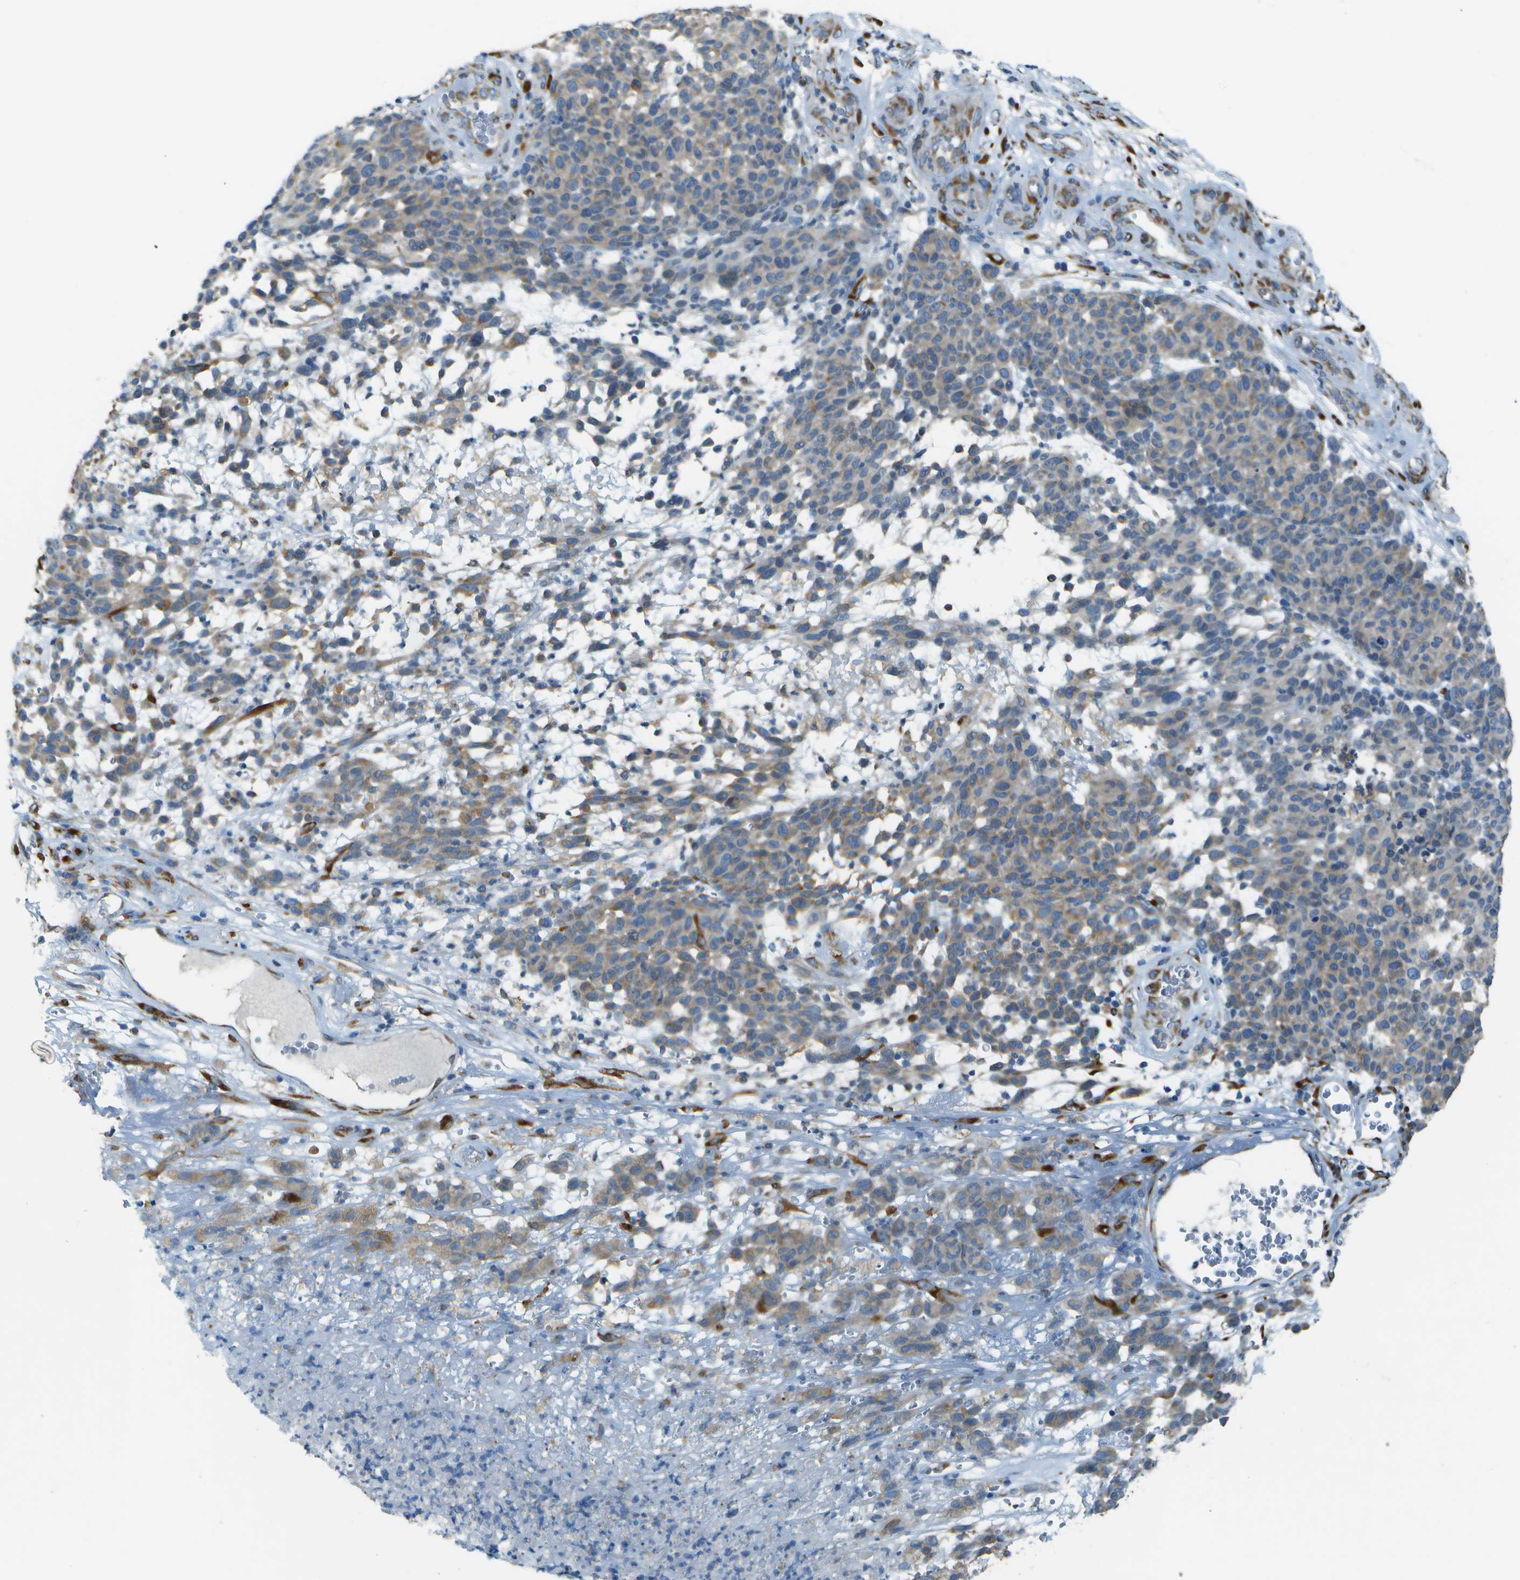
{"staining": {"intensity": "weak", "quantity": "25%-75%", "location": "cytoplasmic/membranous"}, "tissue": "melanoma", "cell_type": "Tumor cells", "image_type": "cancer", "snomed": [{"axis": "morphology", "description": "Malignant melanoma, NOS"}, {"axis": "topography", "description": "Skin"}], "caption": "Immunohistochemical staining of melanoma shows low levels of weak cytoplasmic/membranous expression in approximately 25%-75% of tumor cells.", "gene": "KCTD3", "patient": {"sex": "male", "age": 59}}